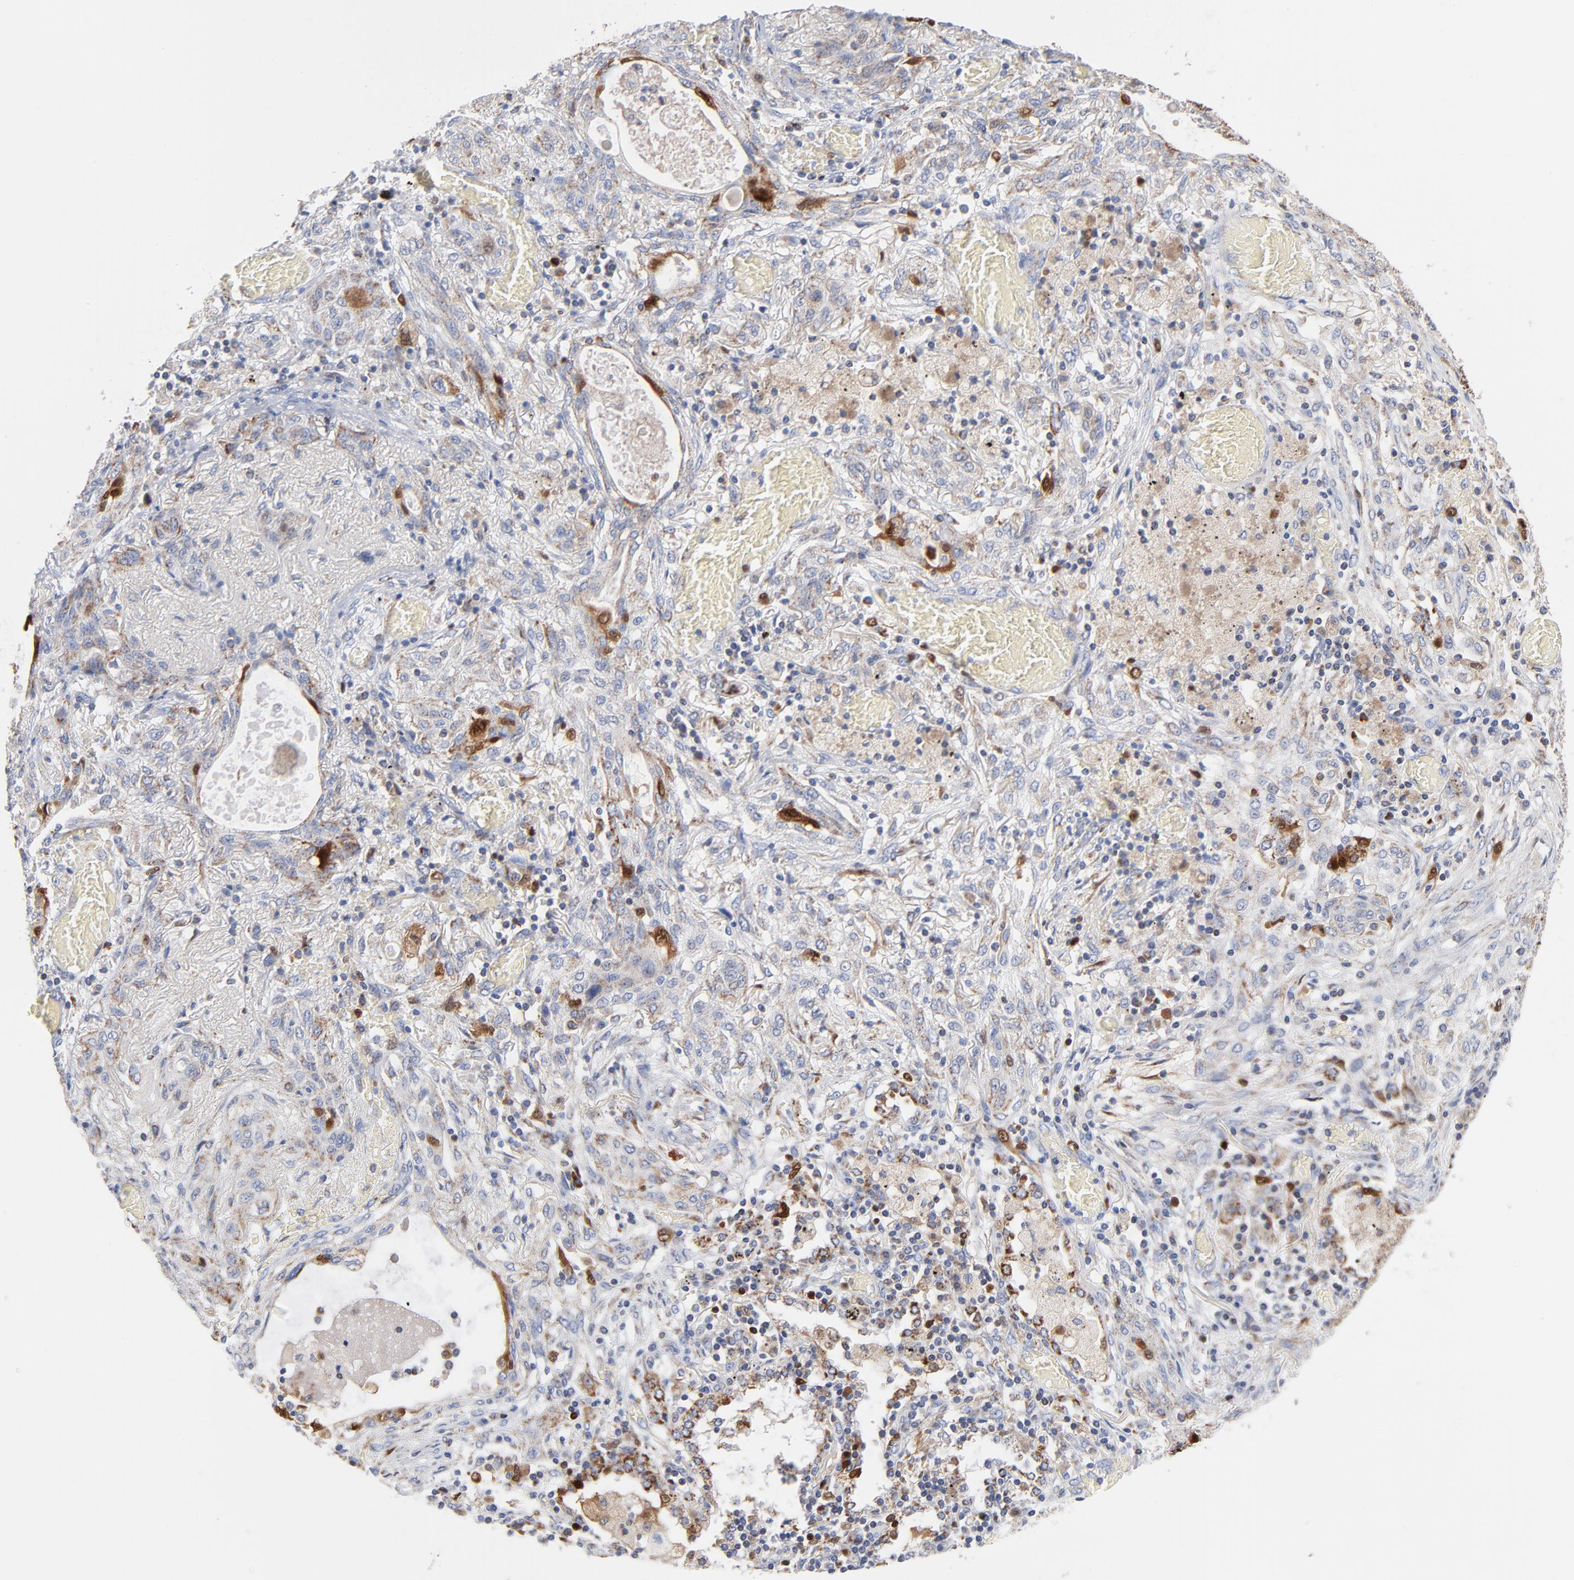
{"staining": {"intensity": "weak", "quantity": "25%-75%", "location": "cytoplasmic/membranous"}, "tissue": "lung cancer", "cell_type": "Tumor cells", "image_type": "cancer", "snomed": [{"axis": "morphology", "description": "Squamous cell carcinoma, NOS"}, {"axis": "topography", "description": "Lung"}], "caption": "Immunohistochemical staining of human lung cancer demonstrates low levels of weak cytoplasmic/membranous protein positivity in approximately 25%-75% of tumor cells.", "gene": "DIABLO", "patient": {"sex": "female", "age": 47}}